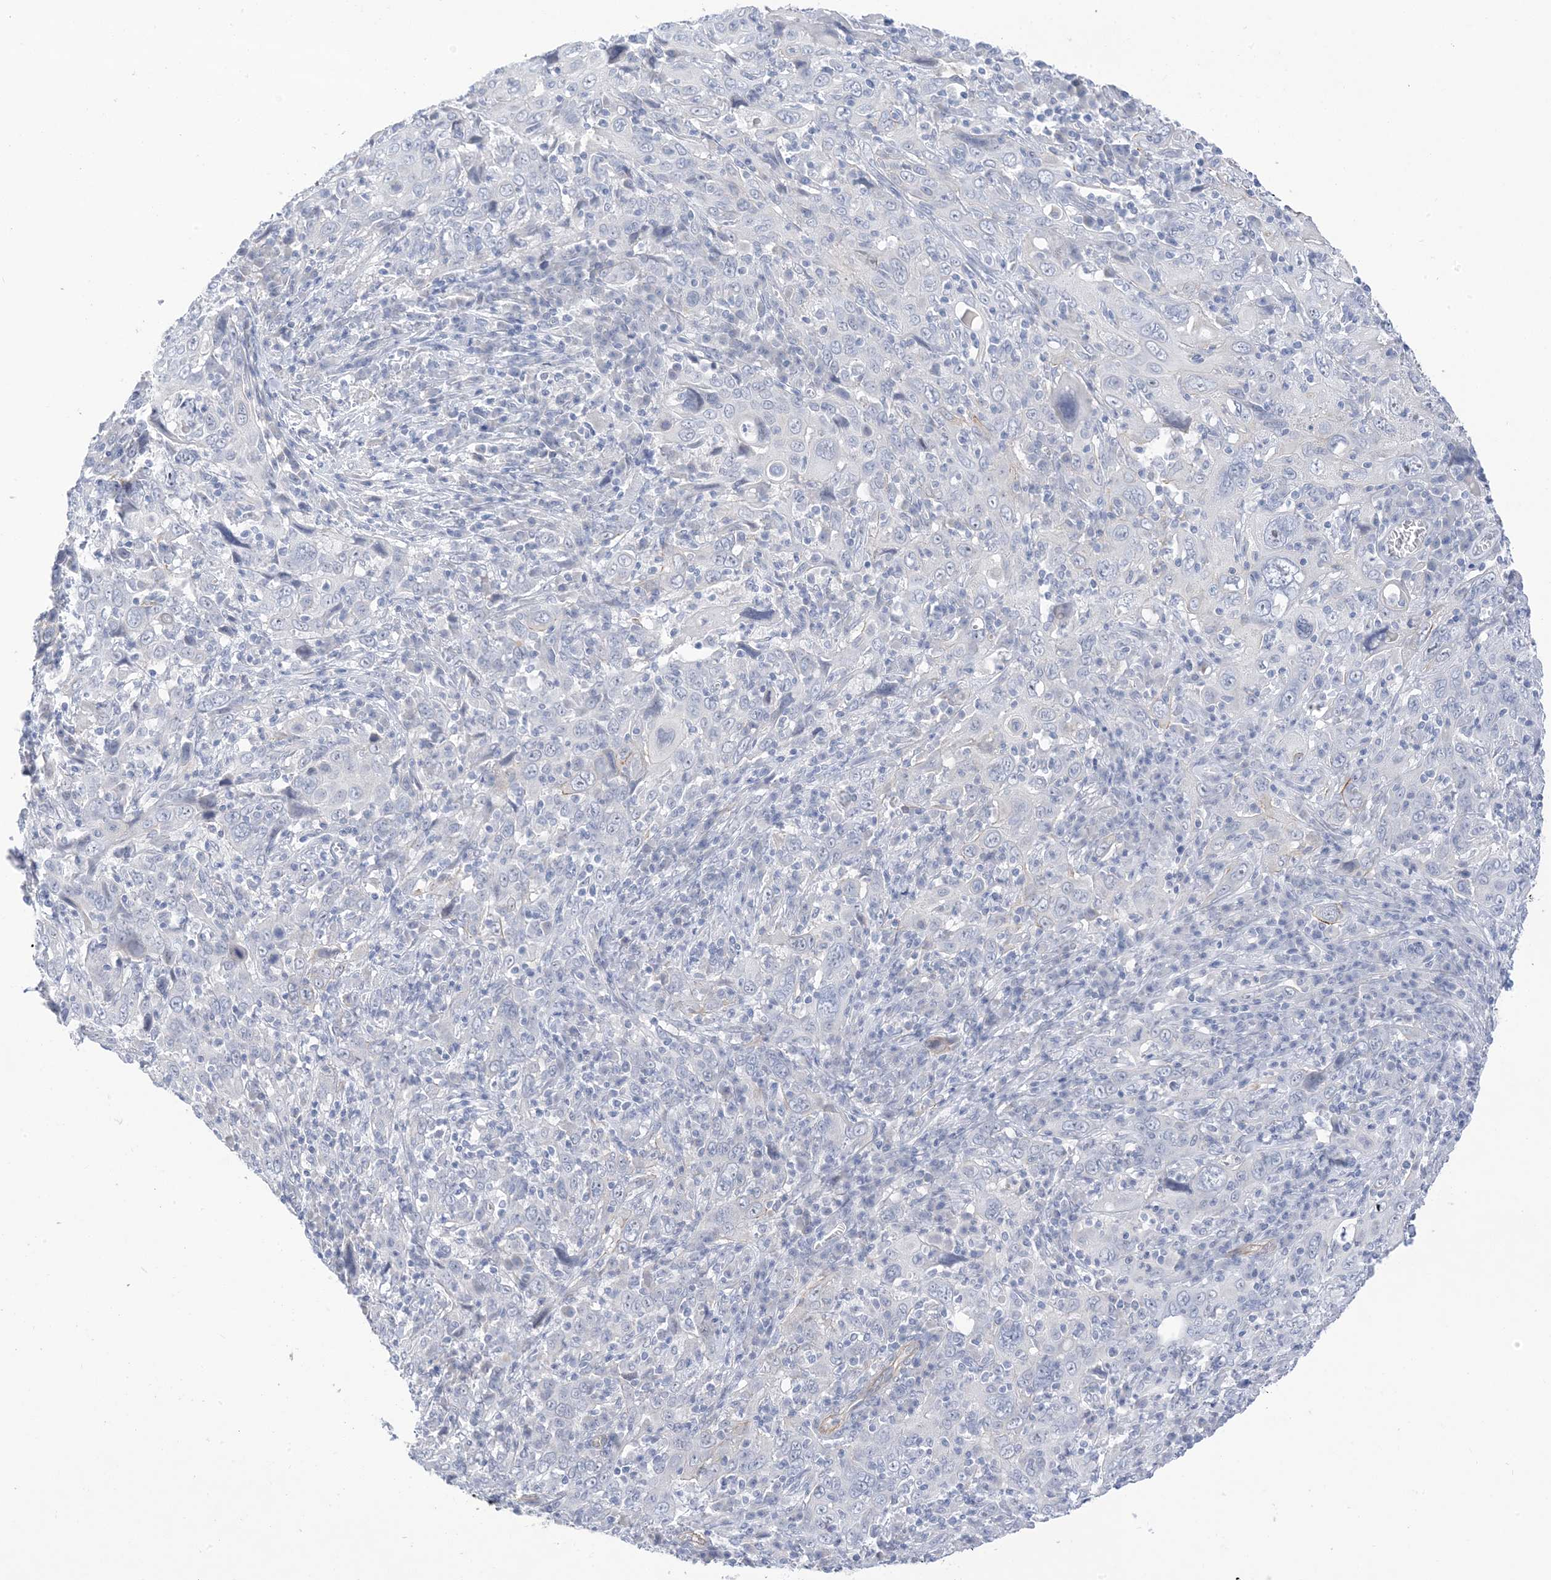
{"staining": {"intensity": "negative", "quantity": "none", "location": "none"}, "tissue": "cervical cancer", "cell_type": "Tumor cells", "image_type": "cancer", "snomed": [{"axis": "morphology", "description": "Squamous cell carcinoma, NOS"}, {"axis": "topography", "description": "Cervix"}], "caption": "Tumor cells show no significant protein expression in cervical cancer.", "gene": "IL36B", "patient": {"sex": "female", "age": 46}}